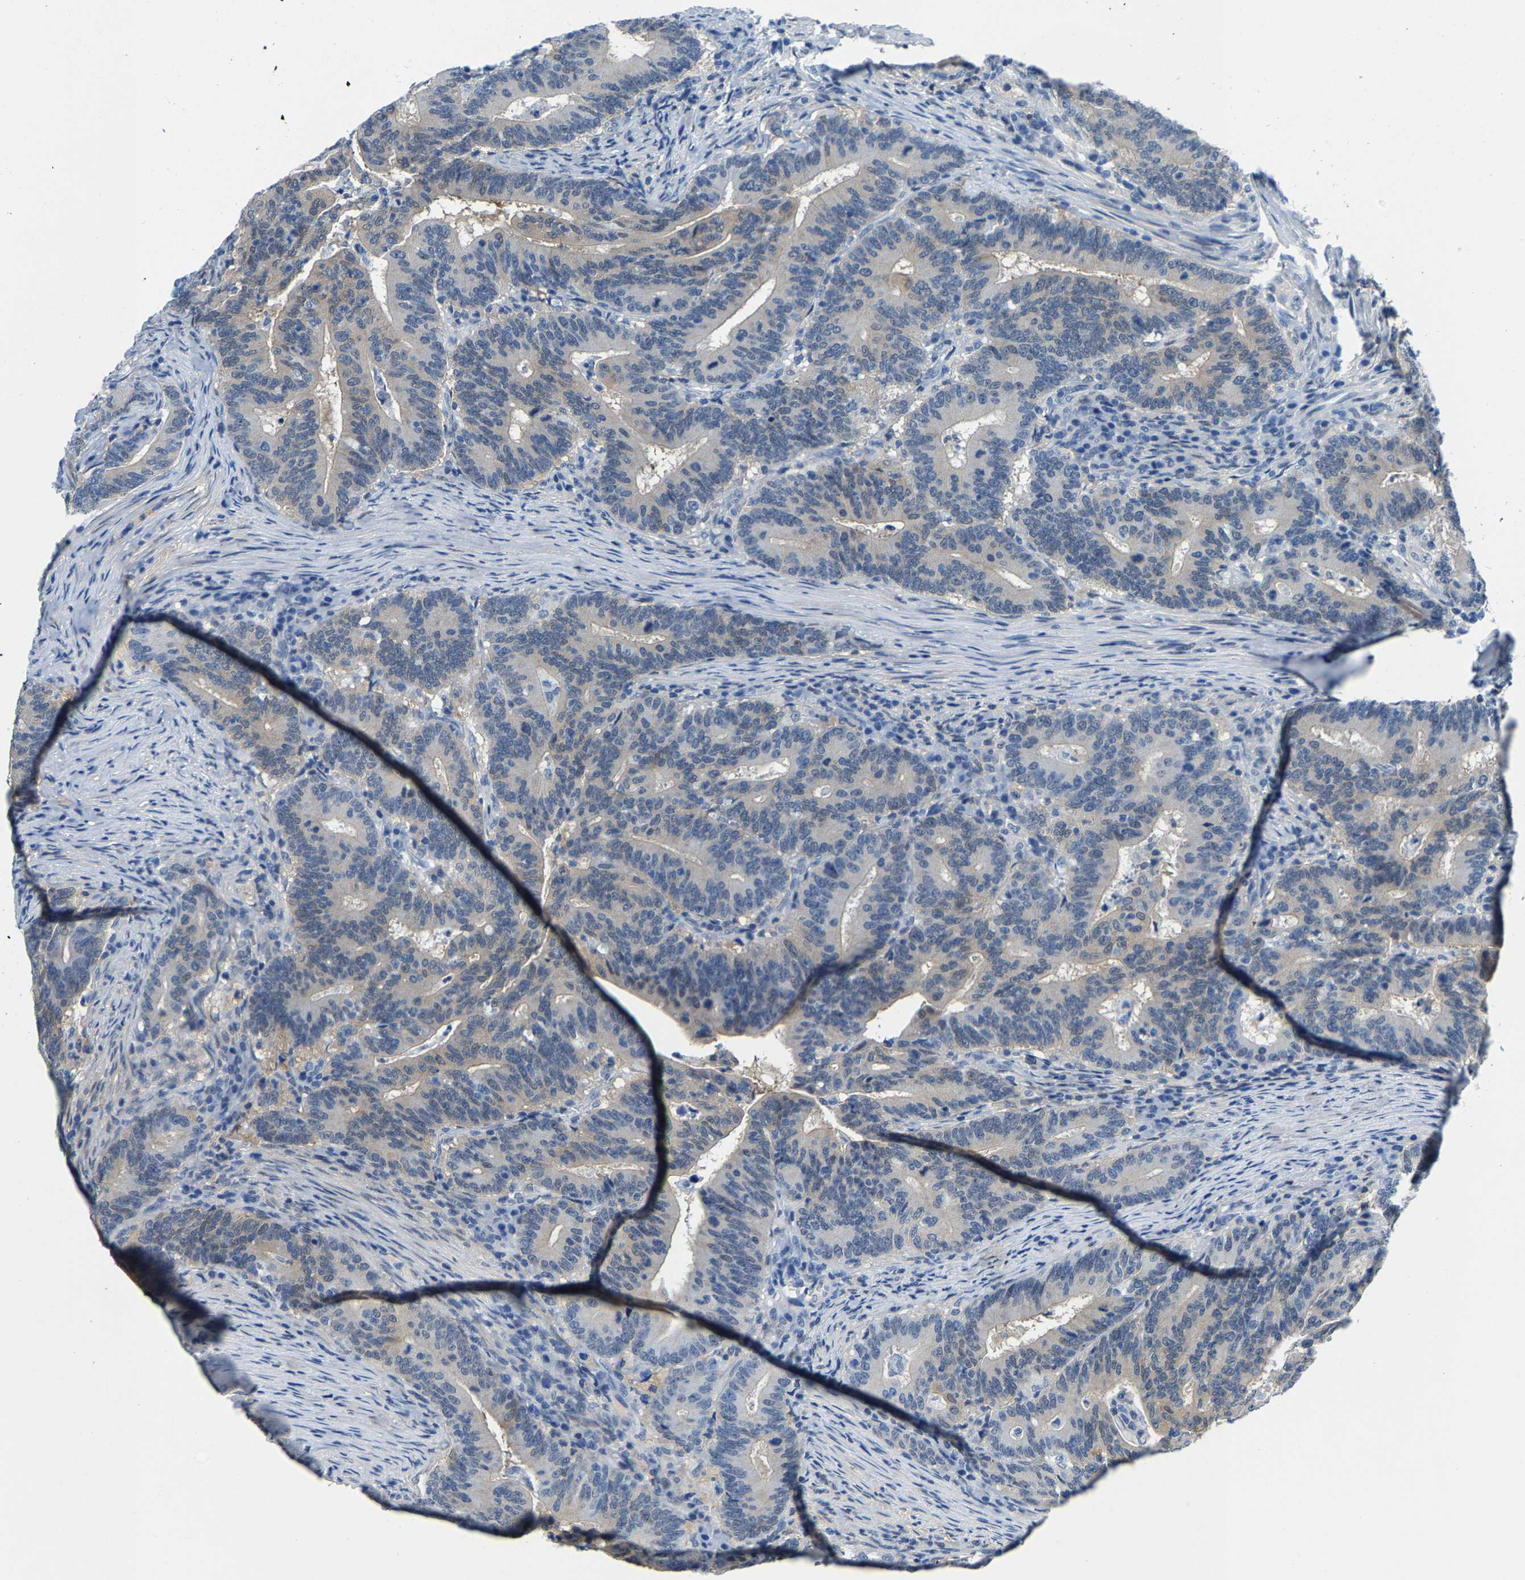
{"staining": {"intensity": "weak", "quantity": "<25%", "location": "cytoplasmic/membranous"}, "tissue": "colorectal cancer", "cell_type": "Tumor cells", "image_type": "cancer", "snomed": [{"axis": "morphology", "description": "Adenocarcinoma, NOS"}, {"axis": "topography", "description": "Colon"}], "caption": "This is an immunohistochemistry image of human colorectal cancer (adenocarcinoma). There is no expression in tumor cells.", "gene": "SSH3", "patient": {"sex": "female", "age": 66}}